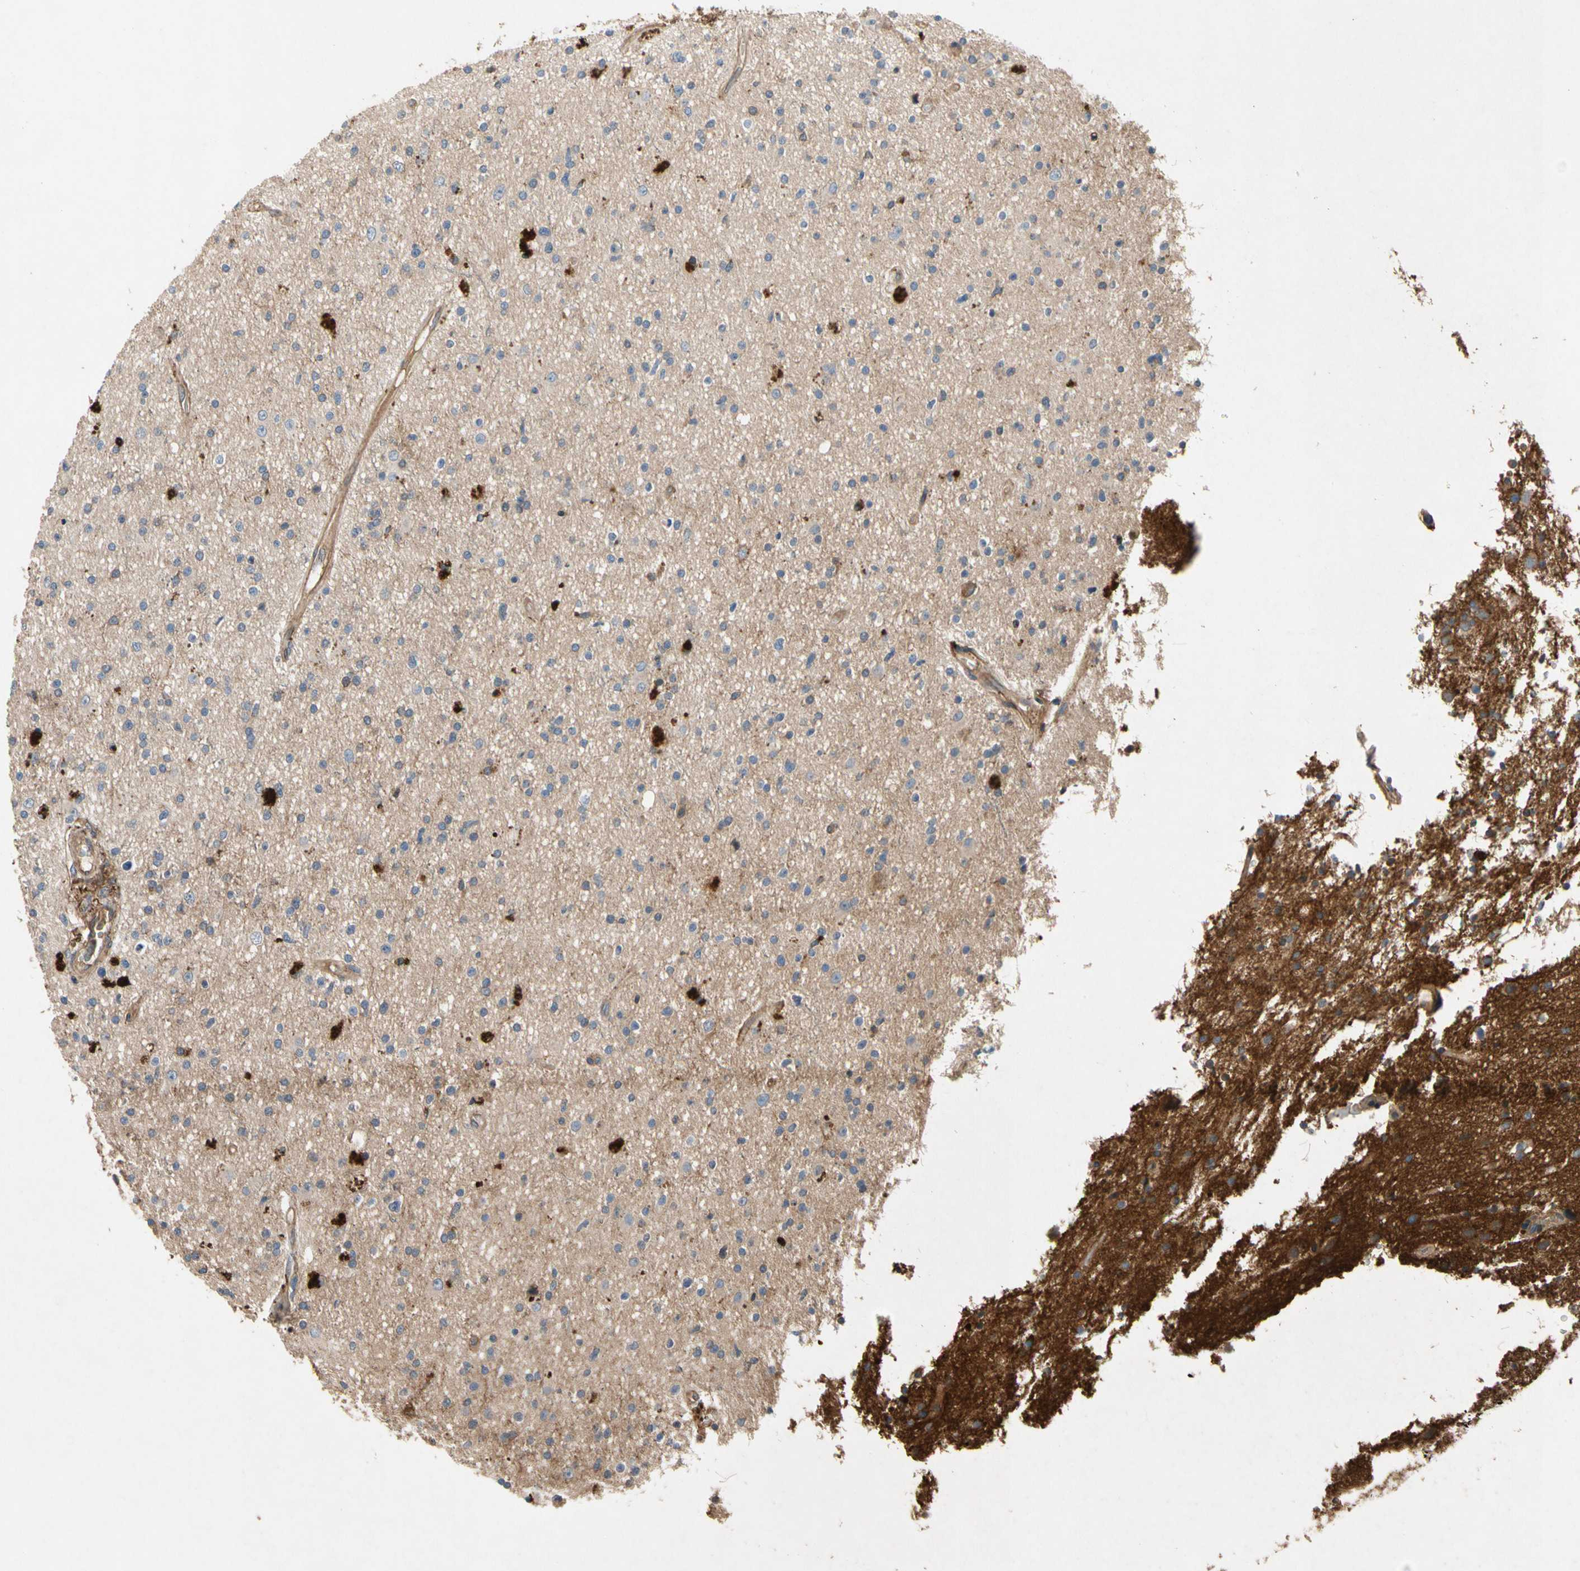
{"staining": {"intensity": "strong", "quantity": "<25%", "location": "cytoplasmic/membranous"}, "tissue": "glioma", "cell_type": "Tumor cells", "image_type": "cancer", "snomed": [{"axis": "morphology", "description": "Glioma, malignant, High grade"}, {"axis": "topography", "description": "Brain"}], "caption": "There is medium levels of strong cytoplasmic/membranous staining in tumor cells of glioma, as demonstrated by immunohistochemical staining (brown color).", "gene": "CRTAC1", "patient": {"sex": "male", "age": 33}}